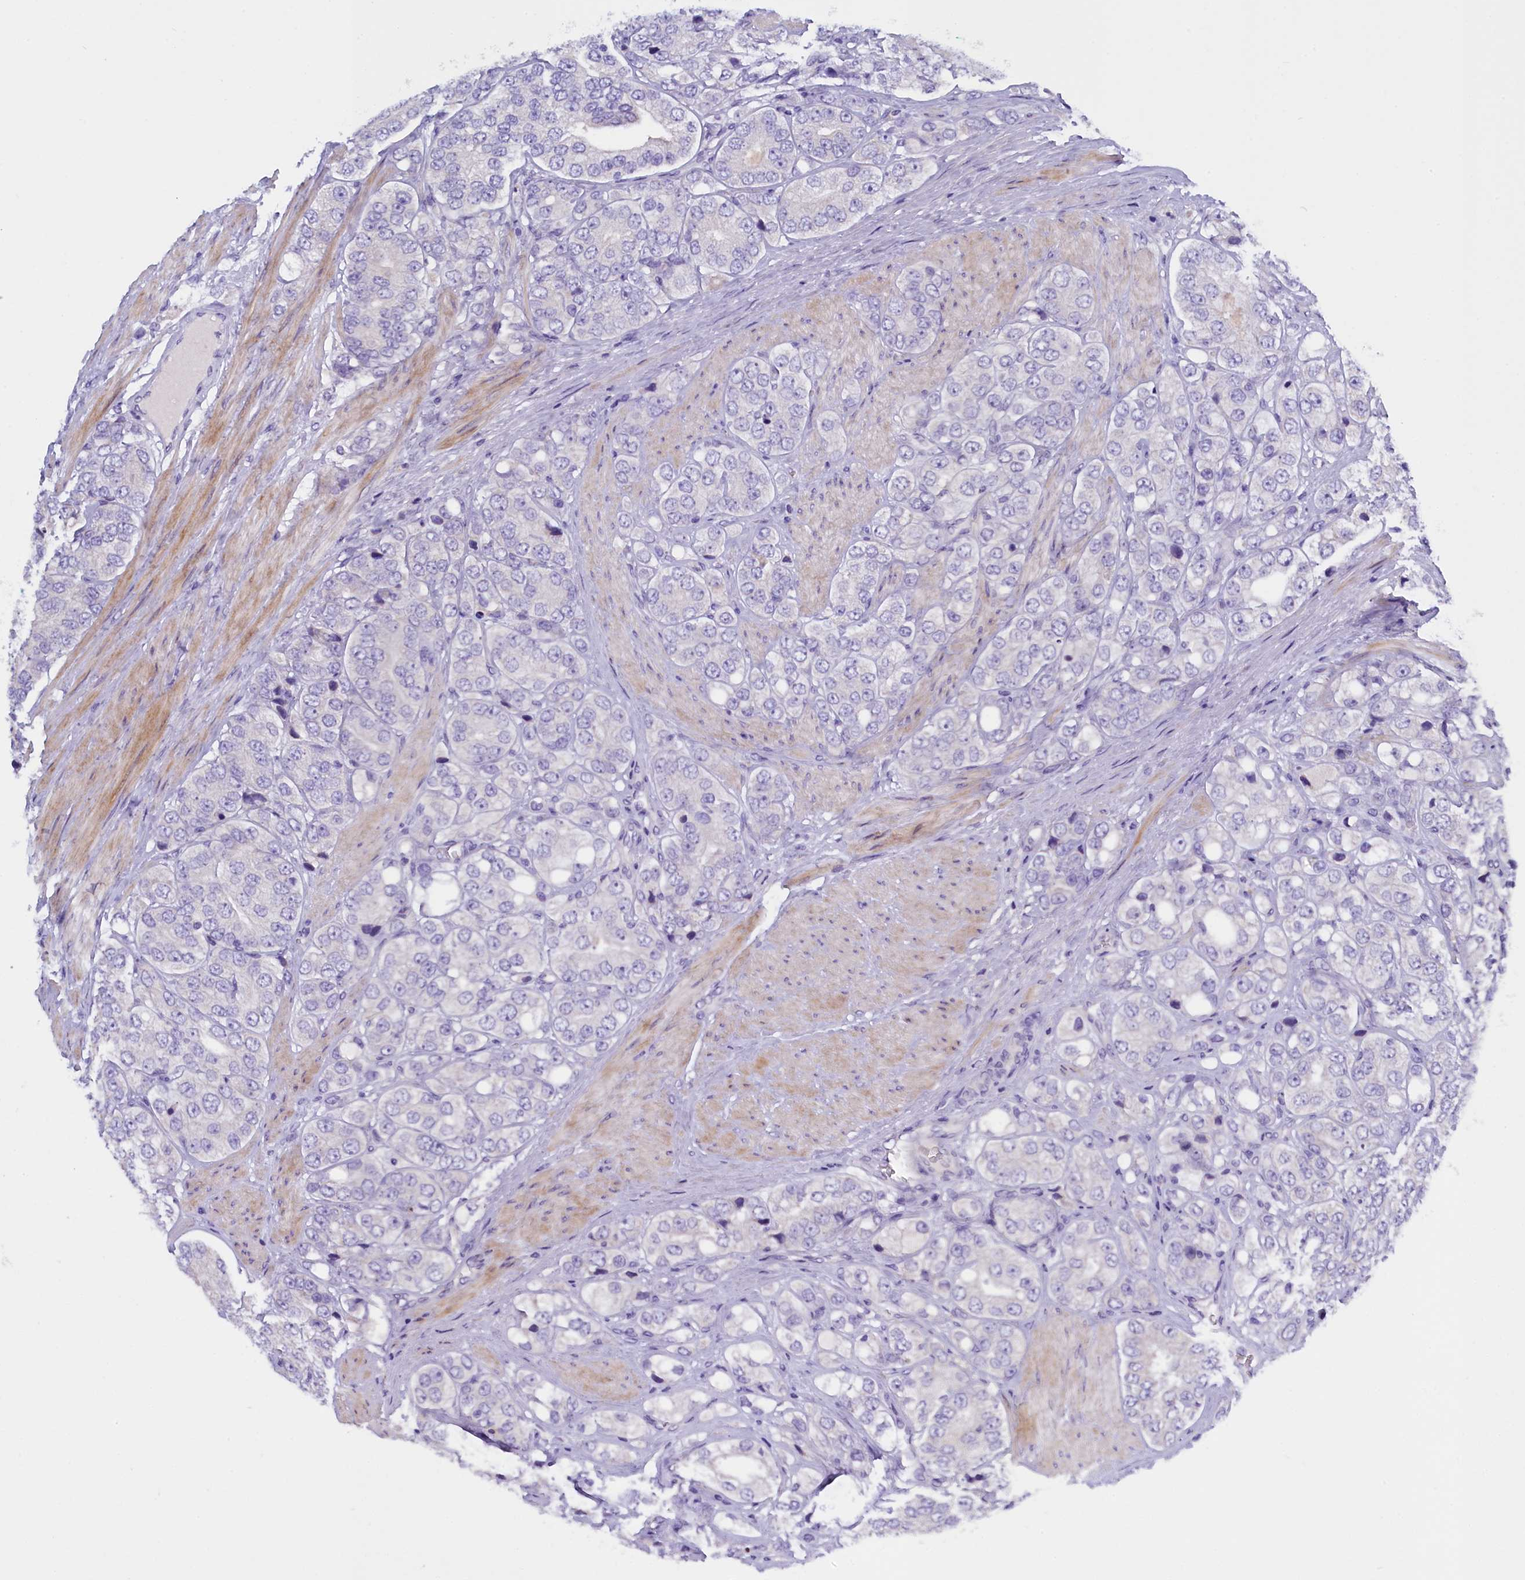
{"staining": {"intensity": "negative", "quantity": "none", "location": "none"}, "tissue": "prostate cancer", "cell_type": "Tumor cells", "image_type": "cancer", "snomed": [{"axis": "morphology", "description": "Adenocarcinoma, High grade"}, {"axis": "topography", "description": "Prostate"}], "caption": "This is an immunohistochemistry photomicrograph of adenocarcinoma (high-grade) (prostate). There is no staining in tumor cells.", "gene": "RTTN", "patient": {"sex": "male", "age": 50}}